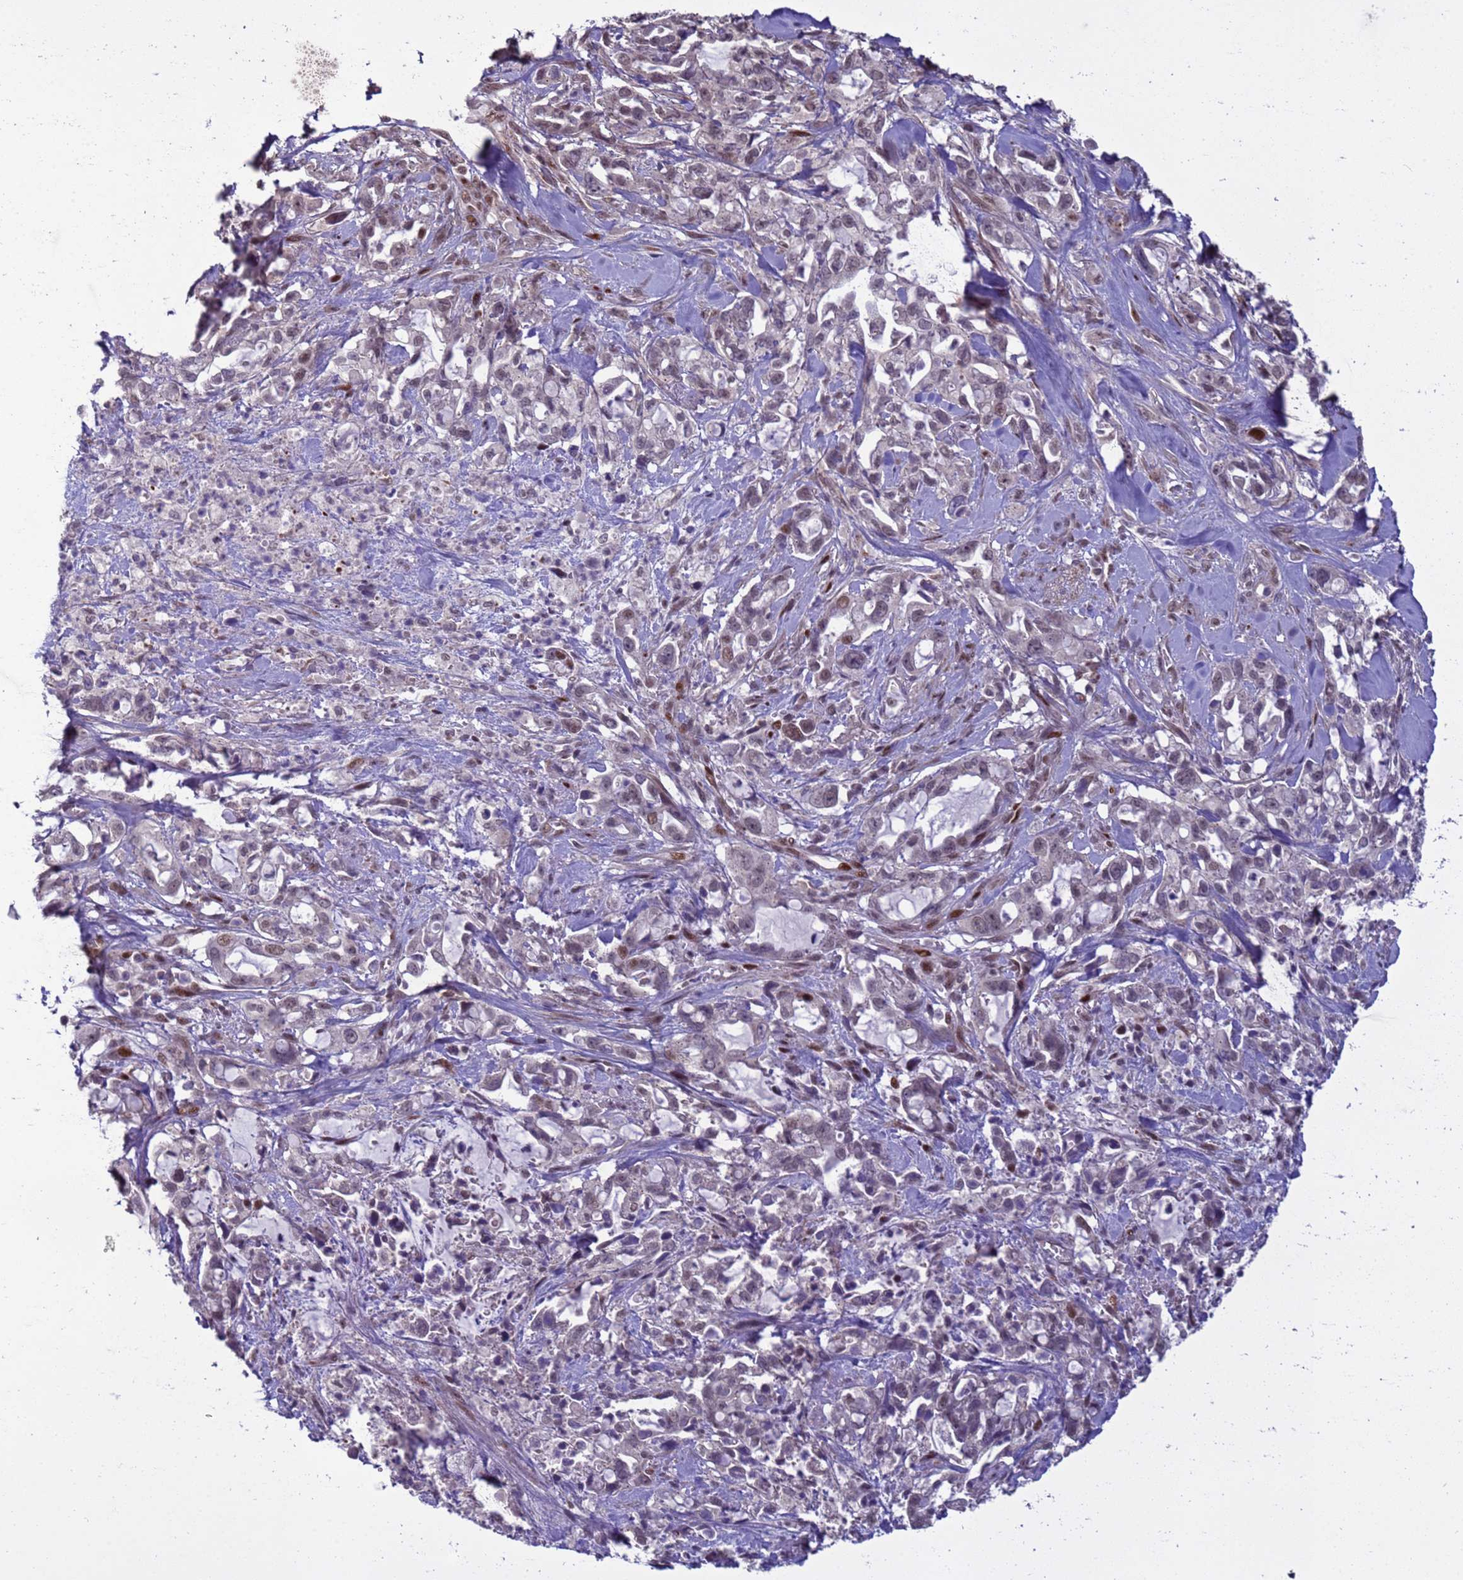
{"staining": {"intensity": "weak", "quantity": "<25%", "location": "nuclear"}, "tissue": "pancreatic cancer", "cell_type": "Tumor cells", "image_type": "cancer", "snomed": [{"axis": "morphology", "description": "Adenocarcinoma, NOS"}, {"axis": "topography", "description": "Pancreas"}], "caption": "Immunohistochemistry micrograph of pancreatic cancer stained for a protein (brown), which demonstrates no expression in tumor cells. The staining was performed using DAB to visualize the protein expression in brown, while the nuclei were stained in blue with hematoxylin (Magnification: 20x).", "gene": "SHC3", "patient": {"sex": "female", "age": 61}}